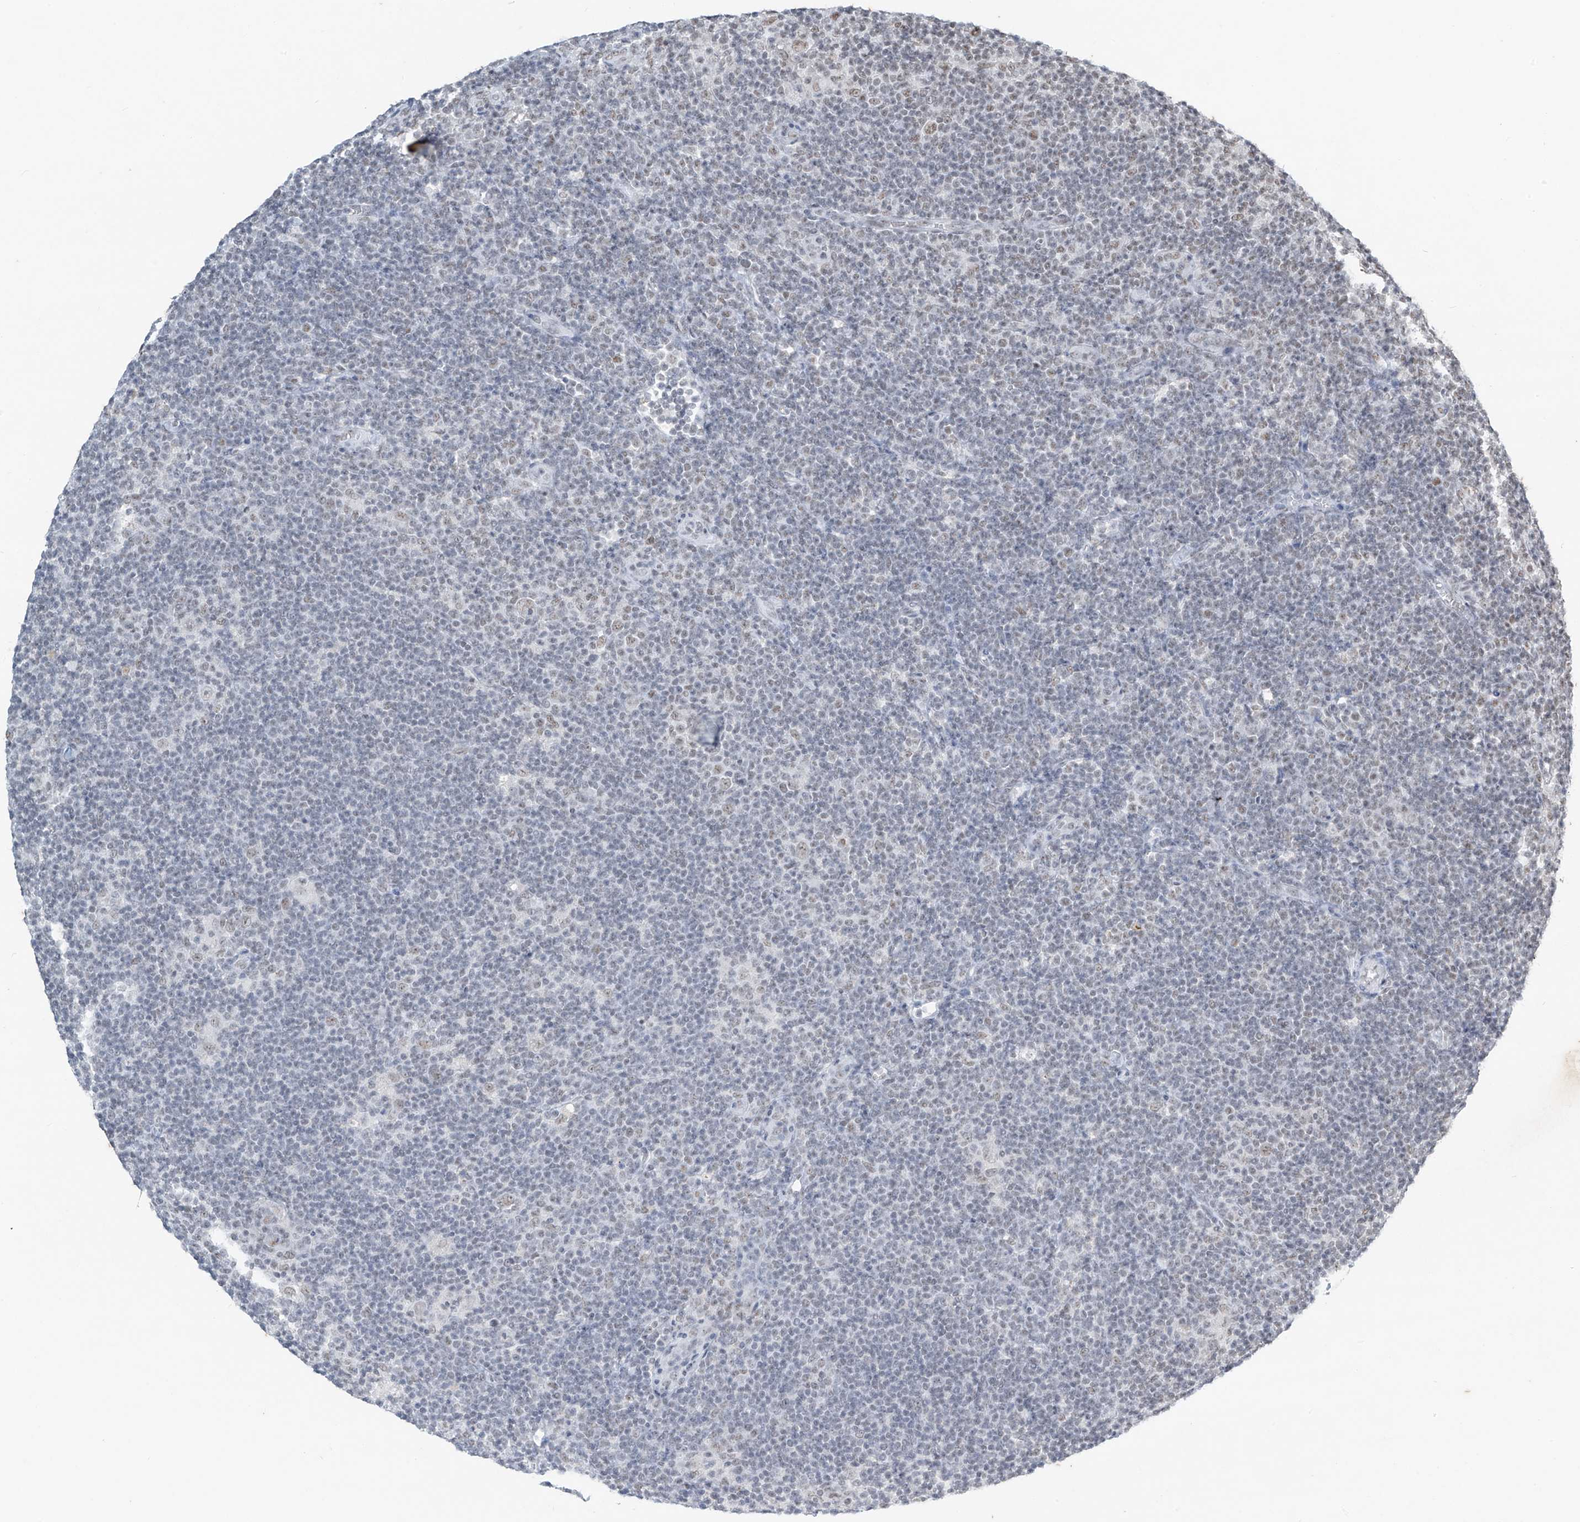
{"staining": {"intensity": "negative", "quantity": "none", "location": "none"}, "tissue": "lymphoma", "cell_type": "Tumor cells", "image_type": "cancer", "snomed": [{"axis": "morphology", "description": "Hodgkin's disease, NOS"}, {"axis": "topography", "description": "Lymph node"}], "caption": "Tumor cells are negative for brown protein staining in lymphoma.", "gene": "TFEC", "patient": {"sex": "female", "age": 57}}